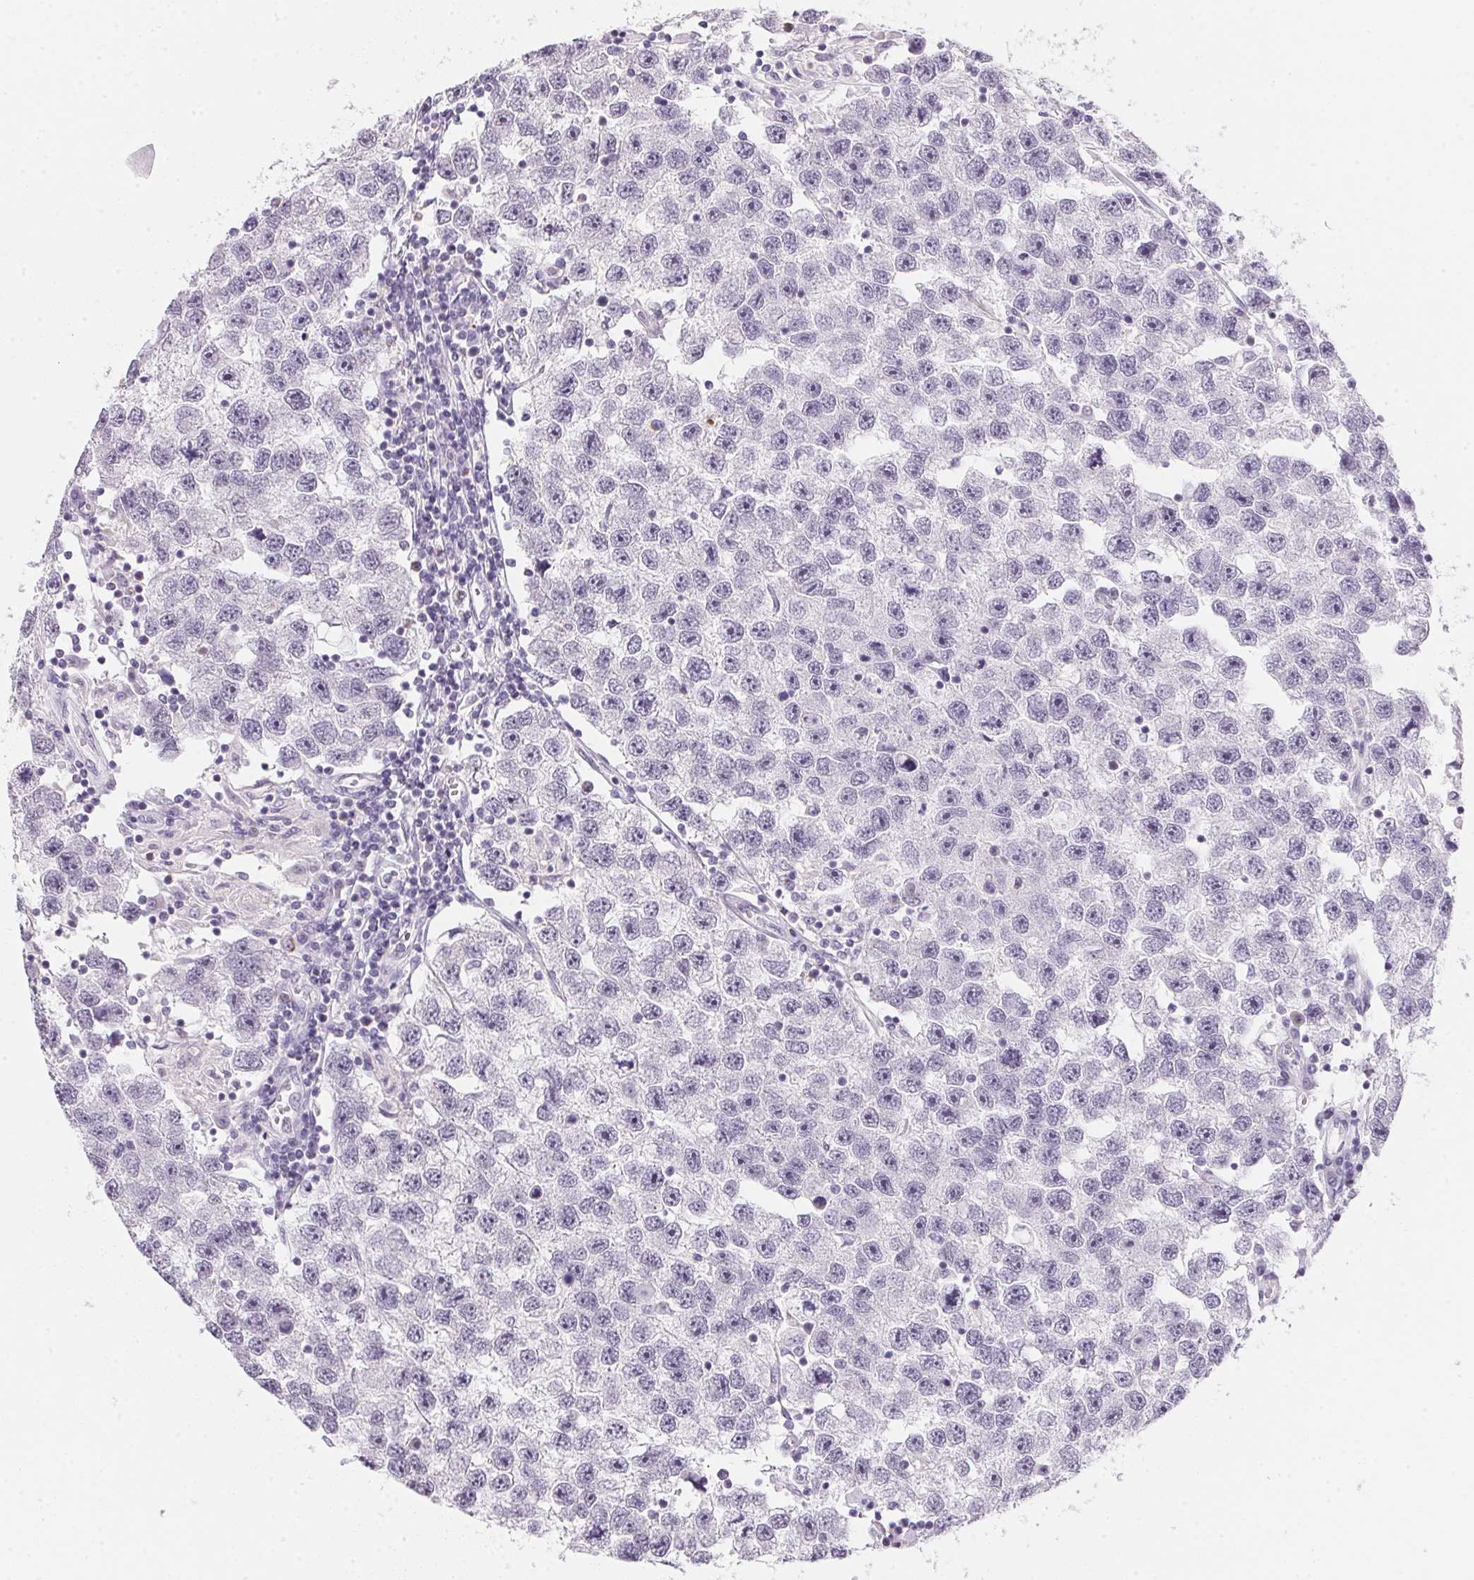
{"staining": {"intensity": "negative", "quantity": "none", "location": "none"}, "tissue": "testis cancer", "cell_type": "Tumor cells", "image_type": "cancer", "snomed": [{"axis": "morphology", "description": "Seminoma, NOS"}, {"axis": "topography", "description": "Testis"}], "caption": "Protein analysis of seminoma (testis) displays no significant expression in tumor cells.", "gene": "GIPC2", "patient": {"sex": "male", "age": 26}}